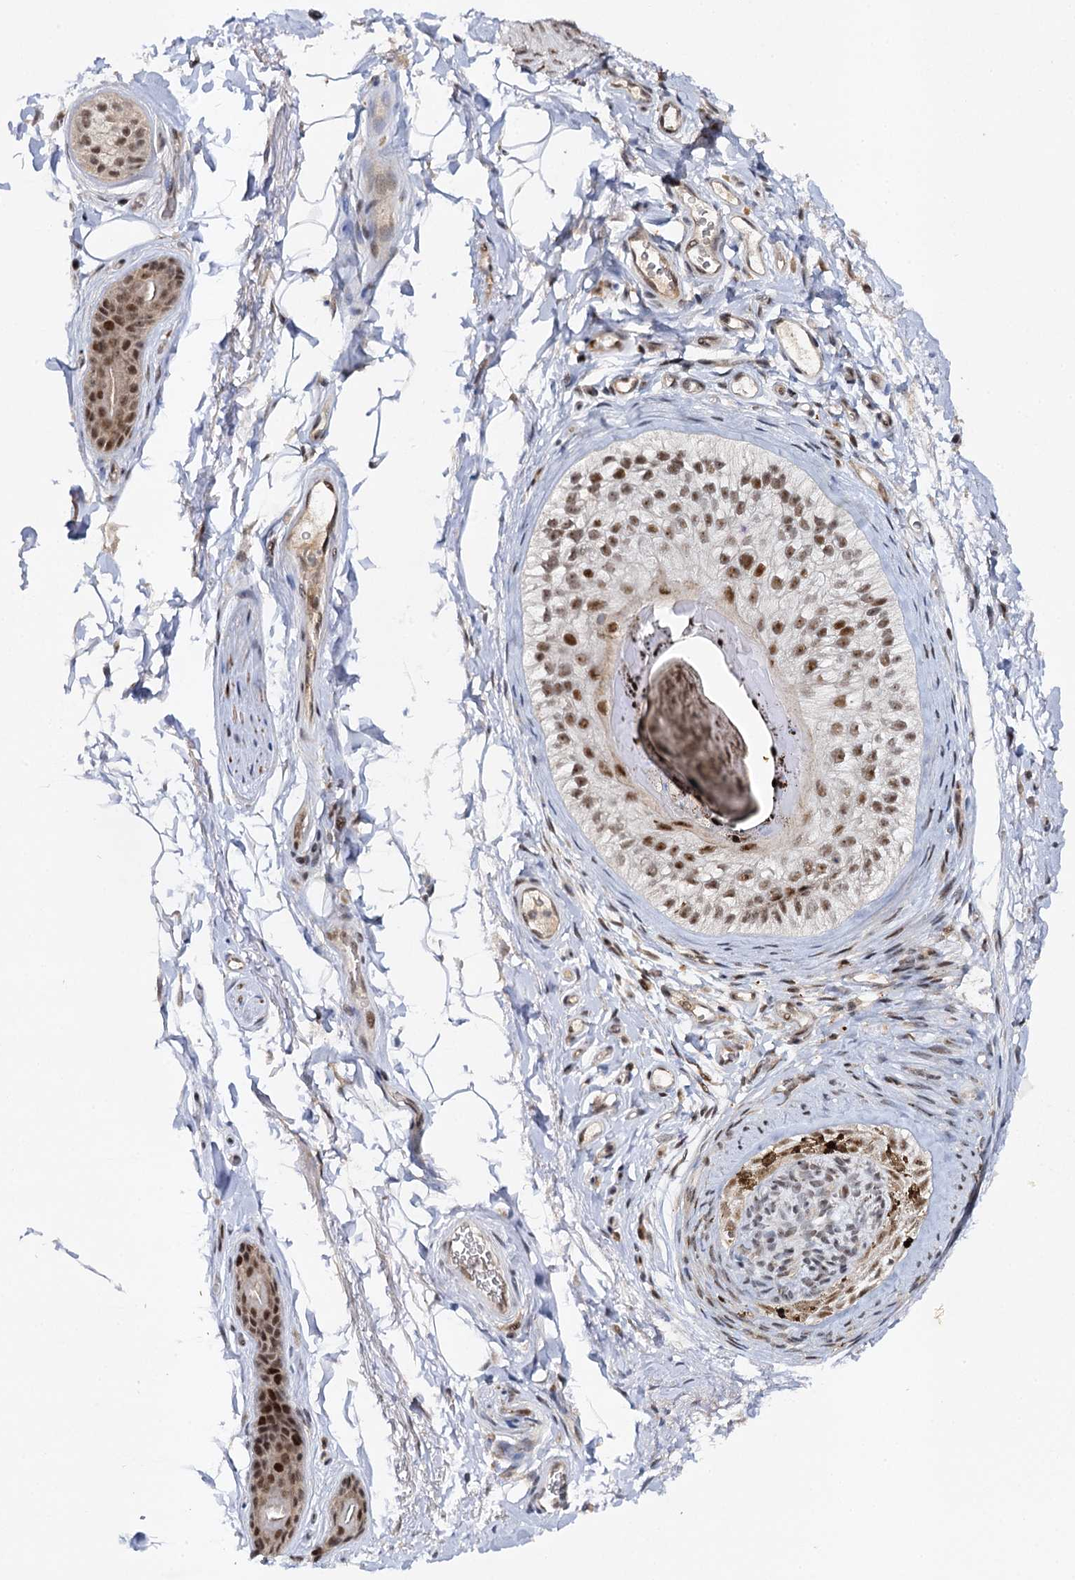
{"staining": {"intensity": "moderate", "quantity": ">75%", "location": "nuclear"}, "tissue": "skin", "cell_type": "Epidermal cells", "image_type": "normal", "snomed": [{"axis": "morphology", "description": "Normal tissue, NOS"}, {"axis": "topography", "description": "Anal"}], "caption": "Unremarkable skin shows moderate nuclear staining in about >75% of epidermal cells, visualized by immunohistochemistry. (IHC, brightfield microscopy, high magnification).", "gene": "BUD13", "patient": {"sex": "male", "age": 44}}